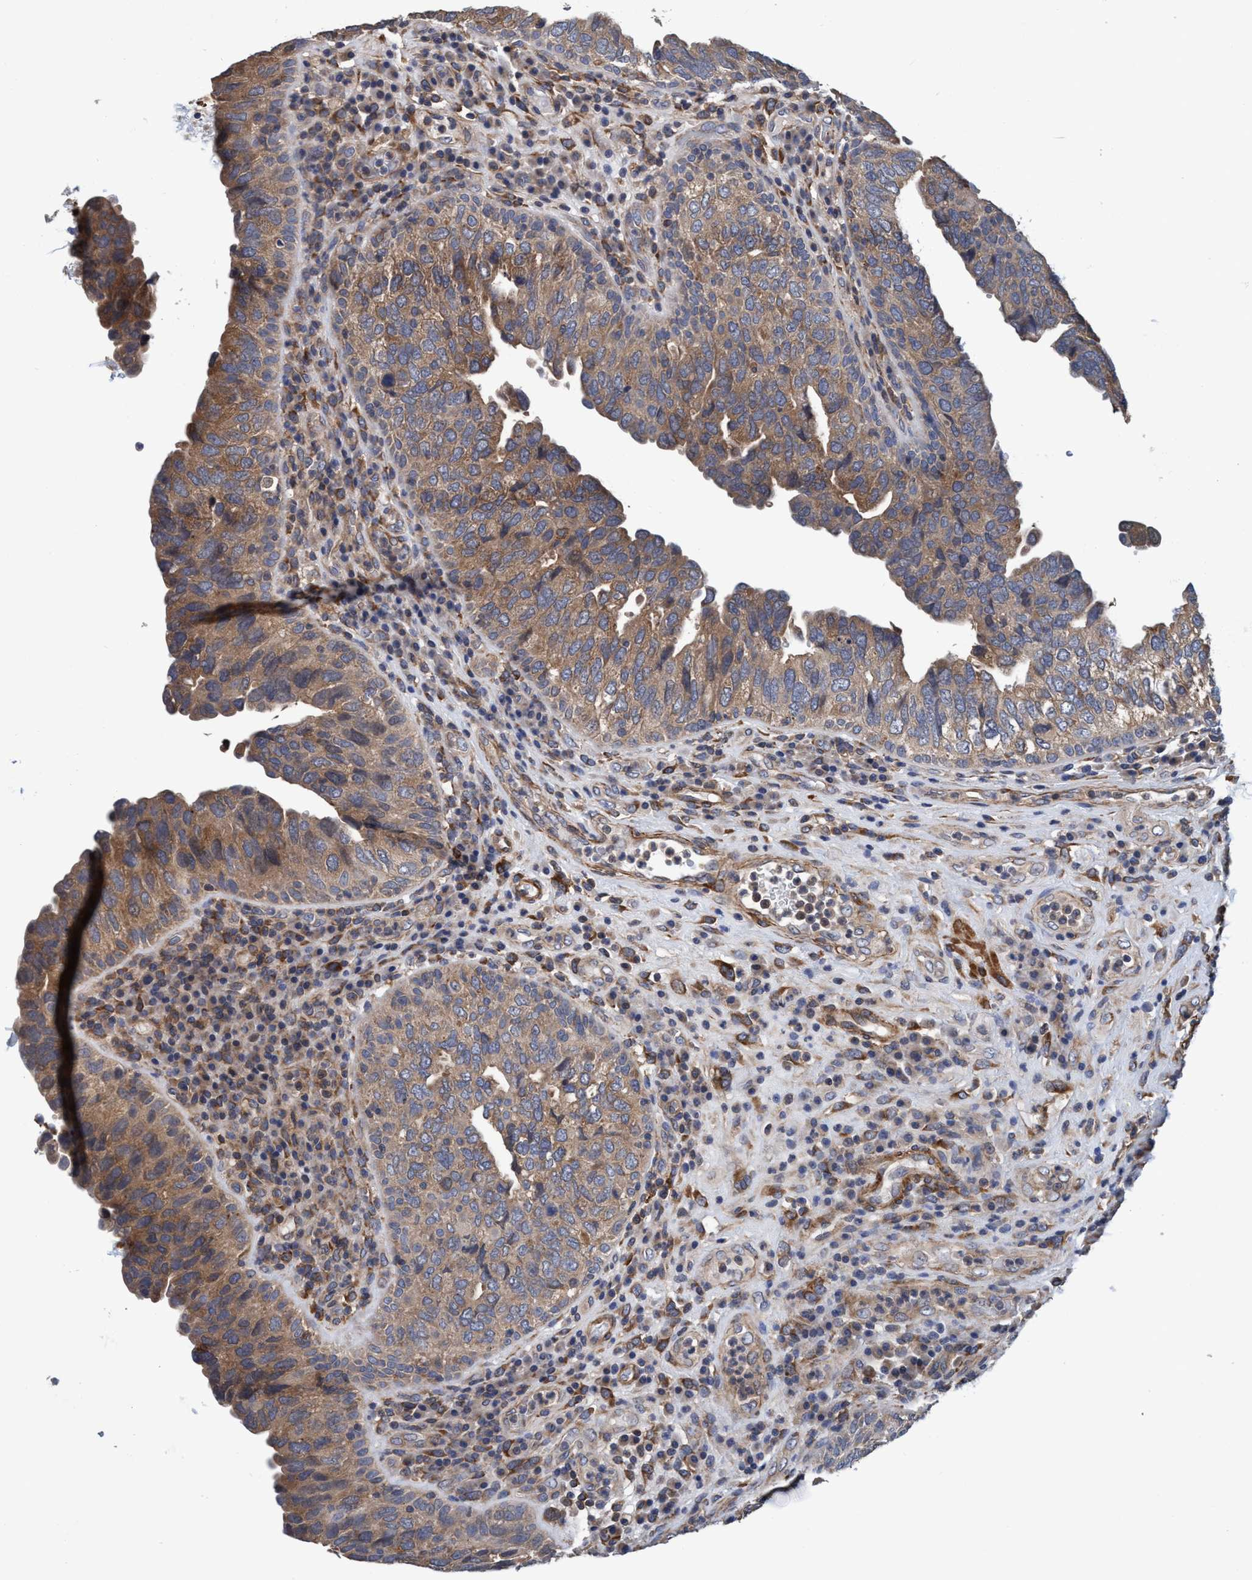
{"staining": {"intensity": "moderate", "quantity": ">75%", "location": "cytoplasmic/membranous"}, "tissue": "urothelial cancer", "cell_type": "Tumor cells", "image_type": "cancer", "snomed": [{"axis": "morphology", "description": "Urothelial carcinoma, High grade"}, {"axis": "topography", "description": "Urinary bladder"}], "caption": "High-magnification brightfield microscopy of high-grade urothelial carcinoma stained with DAB (brown) and counterstained with hematoxylin (blue). tumor cells exhibit moderate cytoplasmic/membranous staining is seen in approximately>75% of cells.", "gene": "CALCOCO2", "patient": {"sex": "female", "age": 82}}